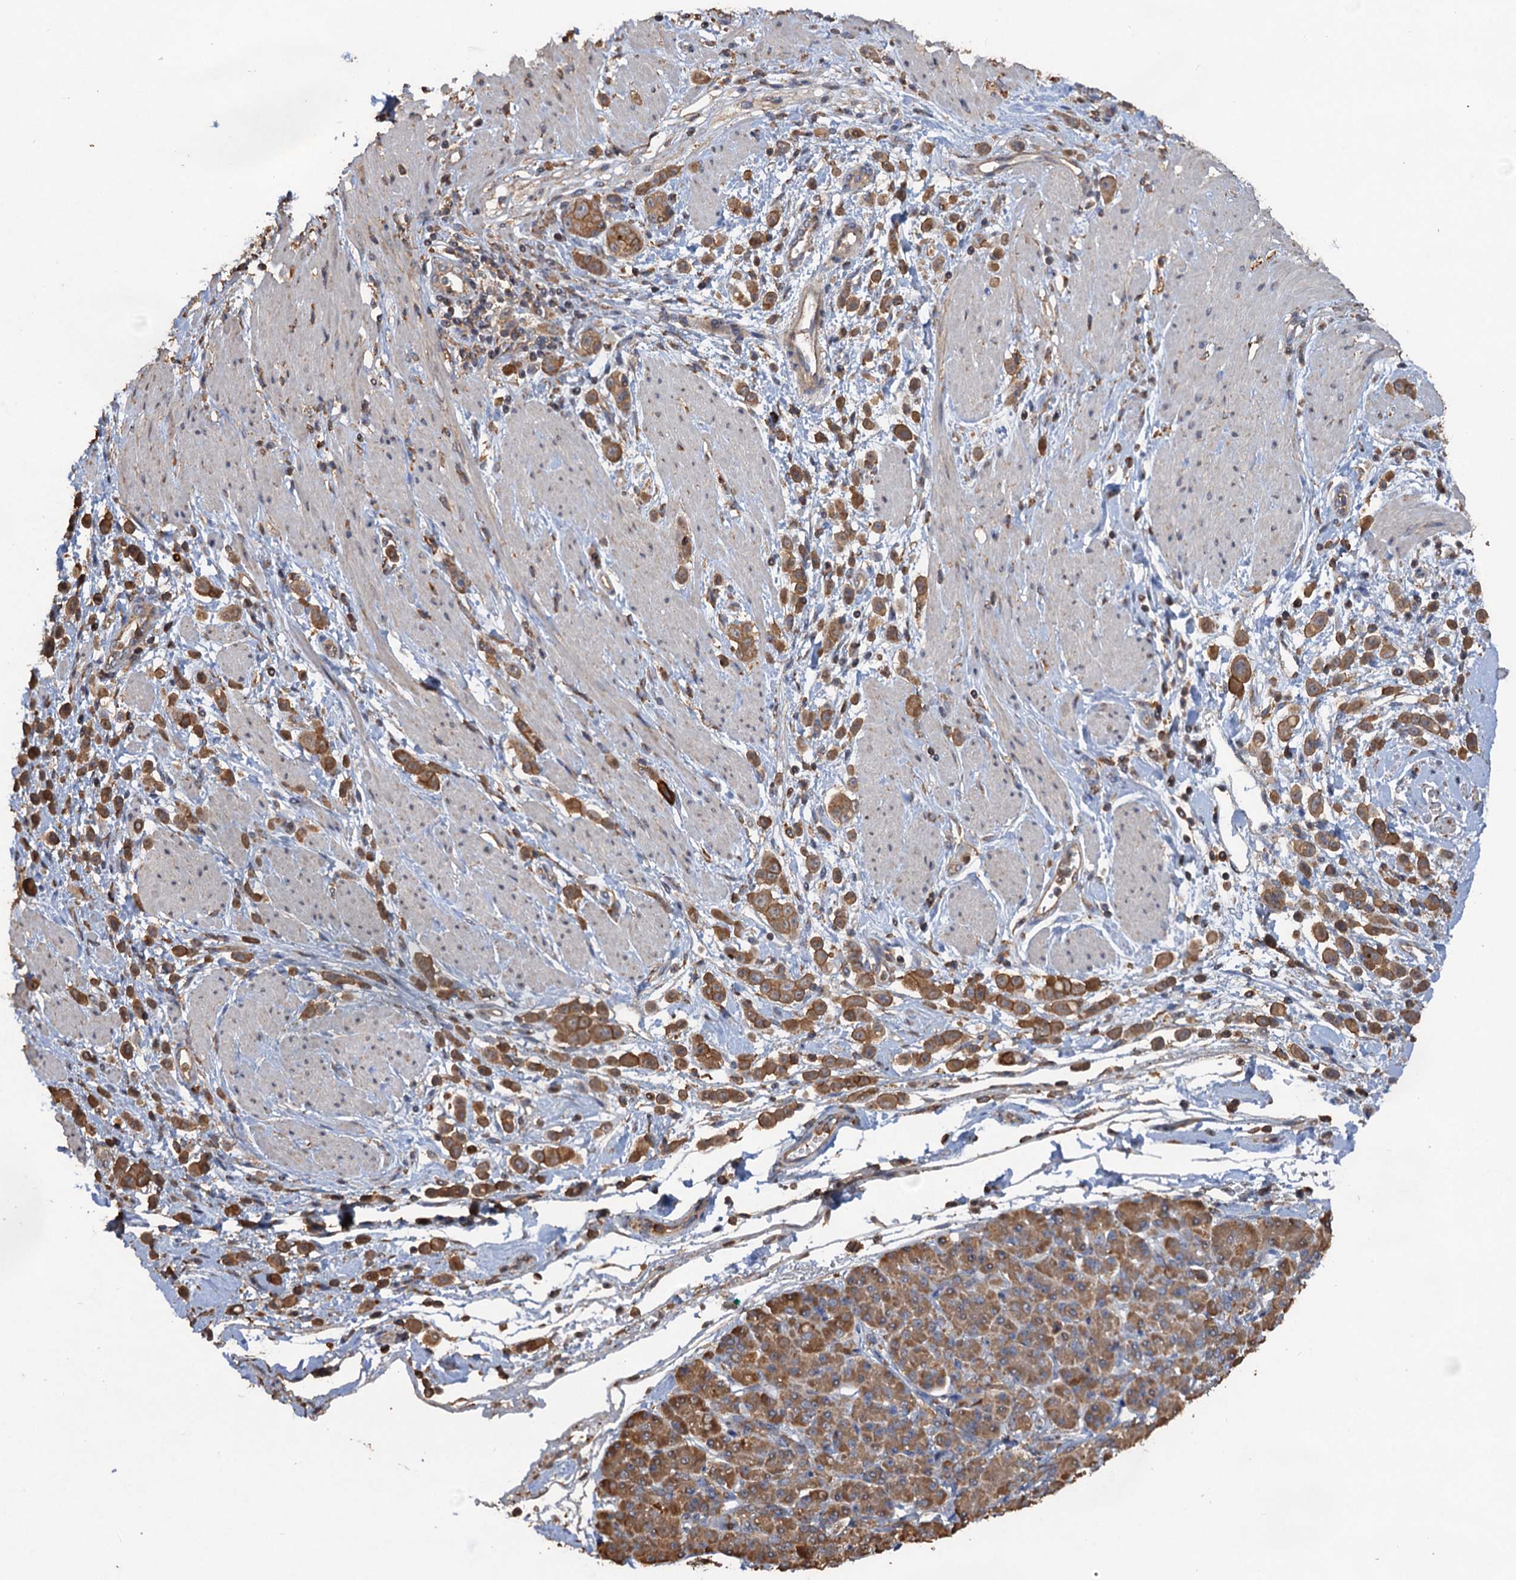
{"staining": {"intensity": "moderate", "quantity": ">75%", "location": "cytoplasmic/membranous"}, "tissue": "pancreatic cancer", "cell_type": "Tumor cells", "image_type": "cancer", "snomed": [{"axis": "morphology", "description": "Normal tissue, NOS"}, {"axis": "morphology", "description": "Adenocarcinoma, NOS"}, {"axis": "topography", "description": "Pancreas"}], "caption": "Adenocarcinoma (pancreatic) stained for a protein reveals moderate cytoplasmic/membranous positivity in tumor cells. The protein is stained brown, and the nuclei are stained in blue (DAB (3,3'-diaminobenzidine) IHC with brightfield microscopy, high magnification).", "gene": "SCUBE3", "patient": {"sex": "female", "age": 64}}